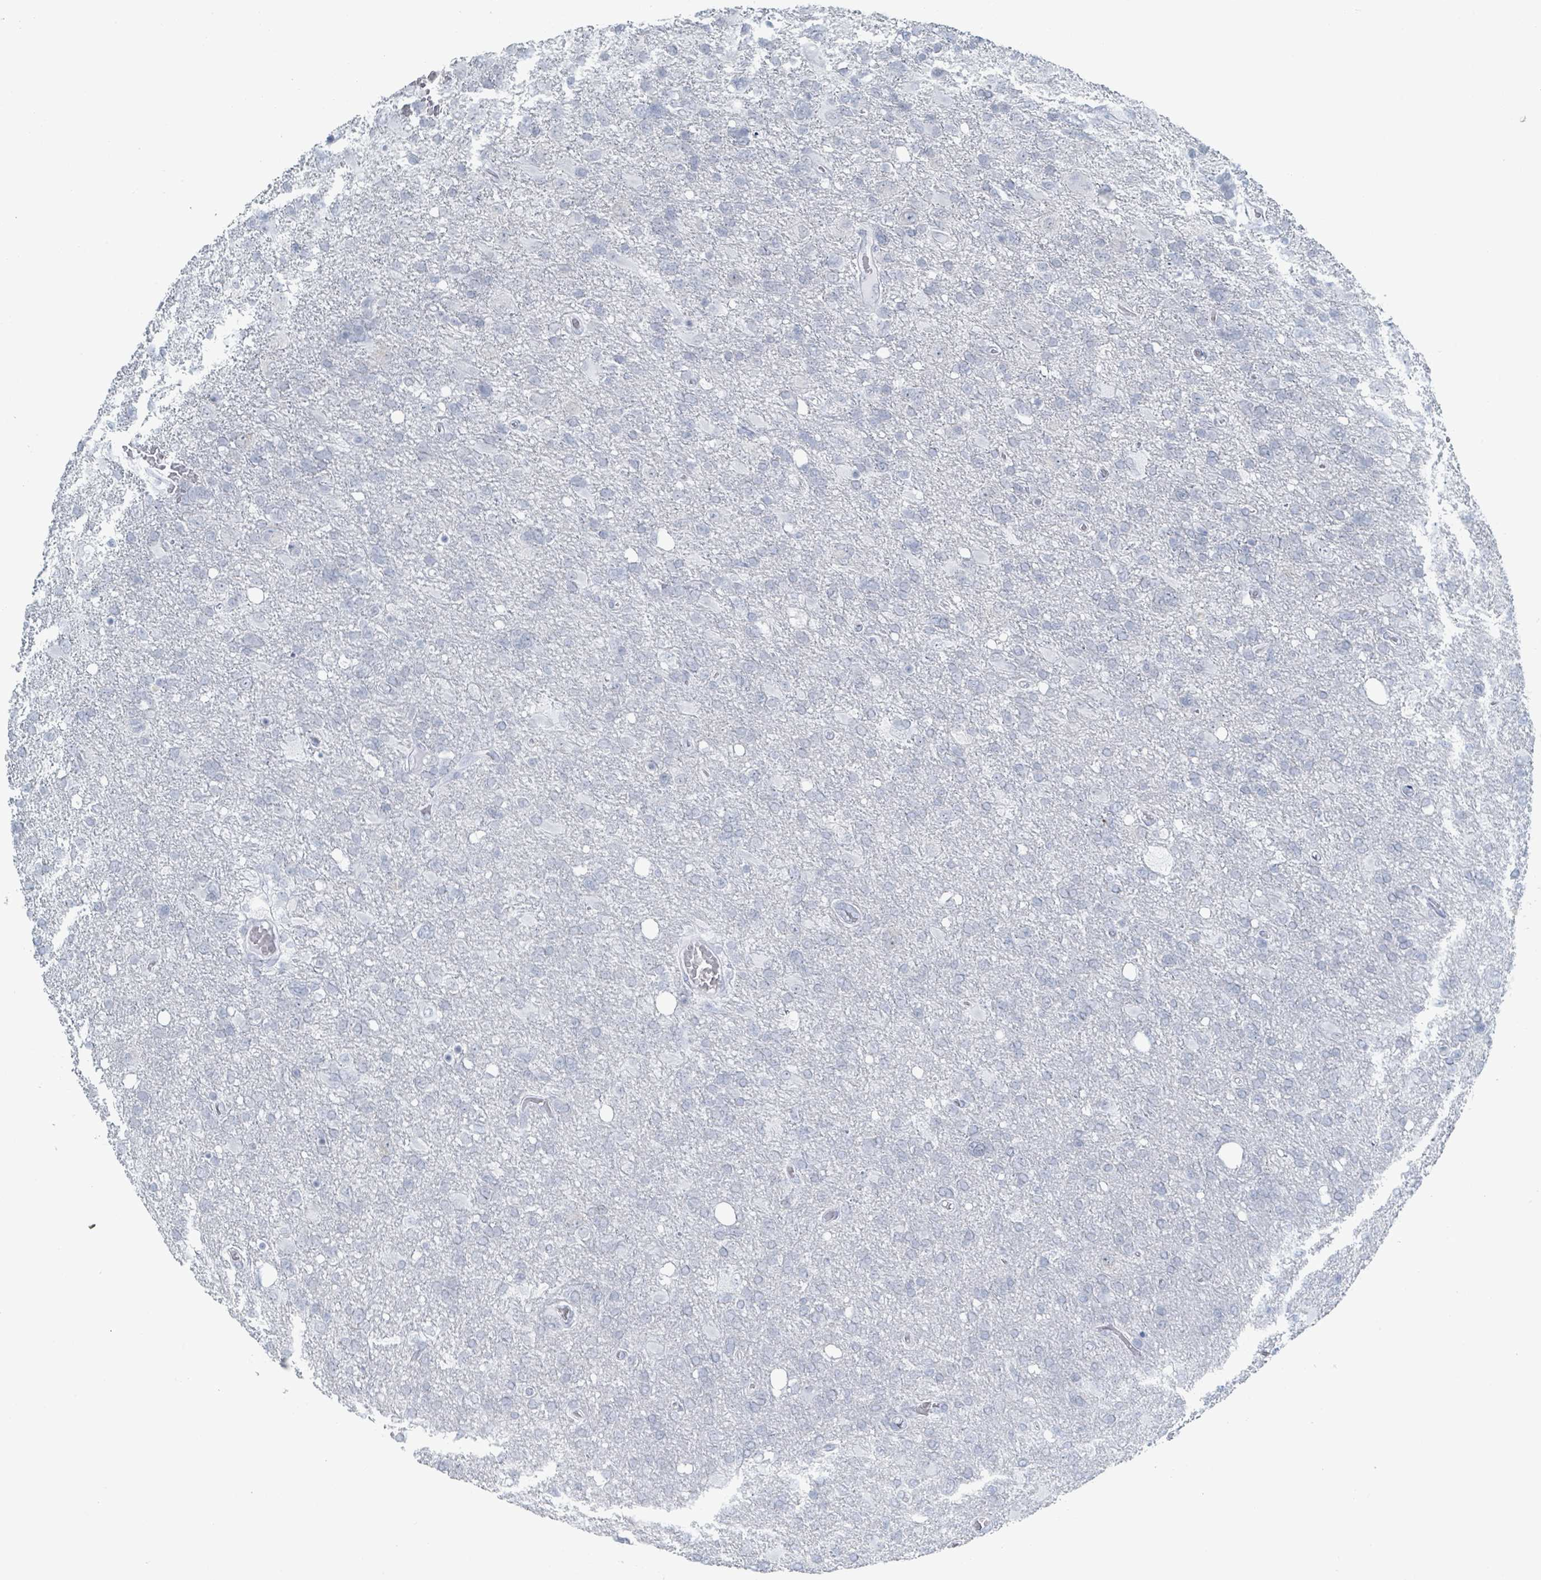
{"staining": {"intensity": "negative", "quantity": "none", "location": "none"}, "tissue": "glioma", "cell_type": "Tumor cells", "image_type": "cancer", "snomed": [{"axis": "morphology", "description": "Glioma, malignant, High grade"}, {"axis": "topography", "description": "Brain"}], "caption": "High power microscopy photomicrograph of an IHC image of glioma, revealing no significant positivity in tumor cells. The staining is performed using DAB (3,3'-diaminobenzidine) brown chromogen with nuclei counter-stained in using hematoxylin.", "gene": "GPR15LG", "patient": {"sex": "male", "age": 61}}